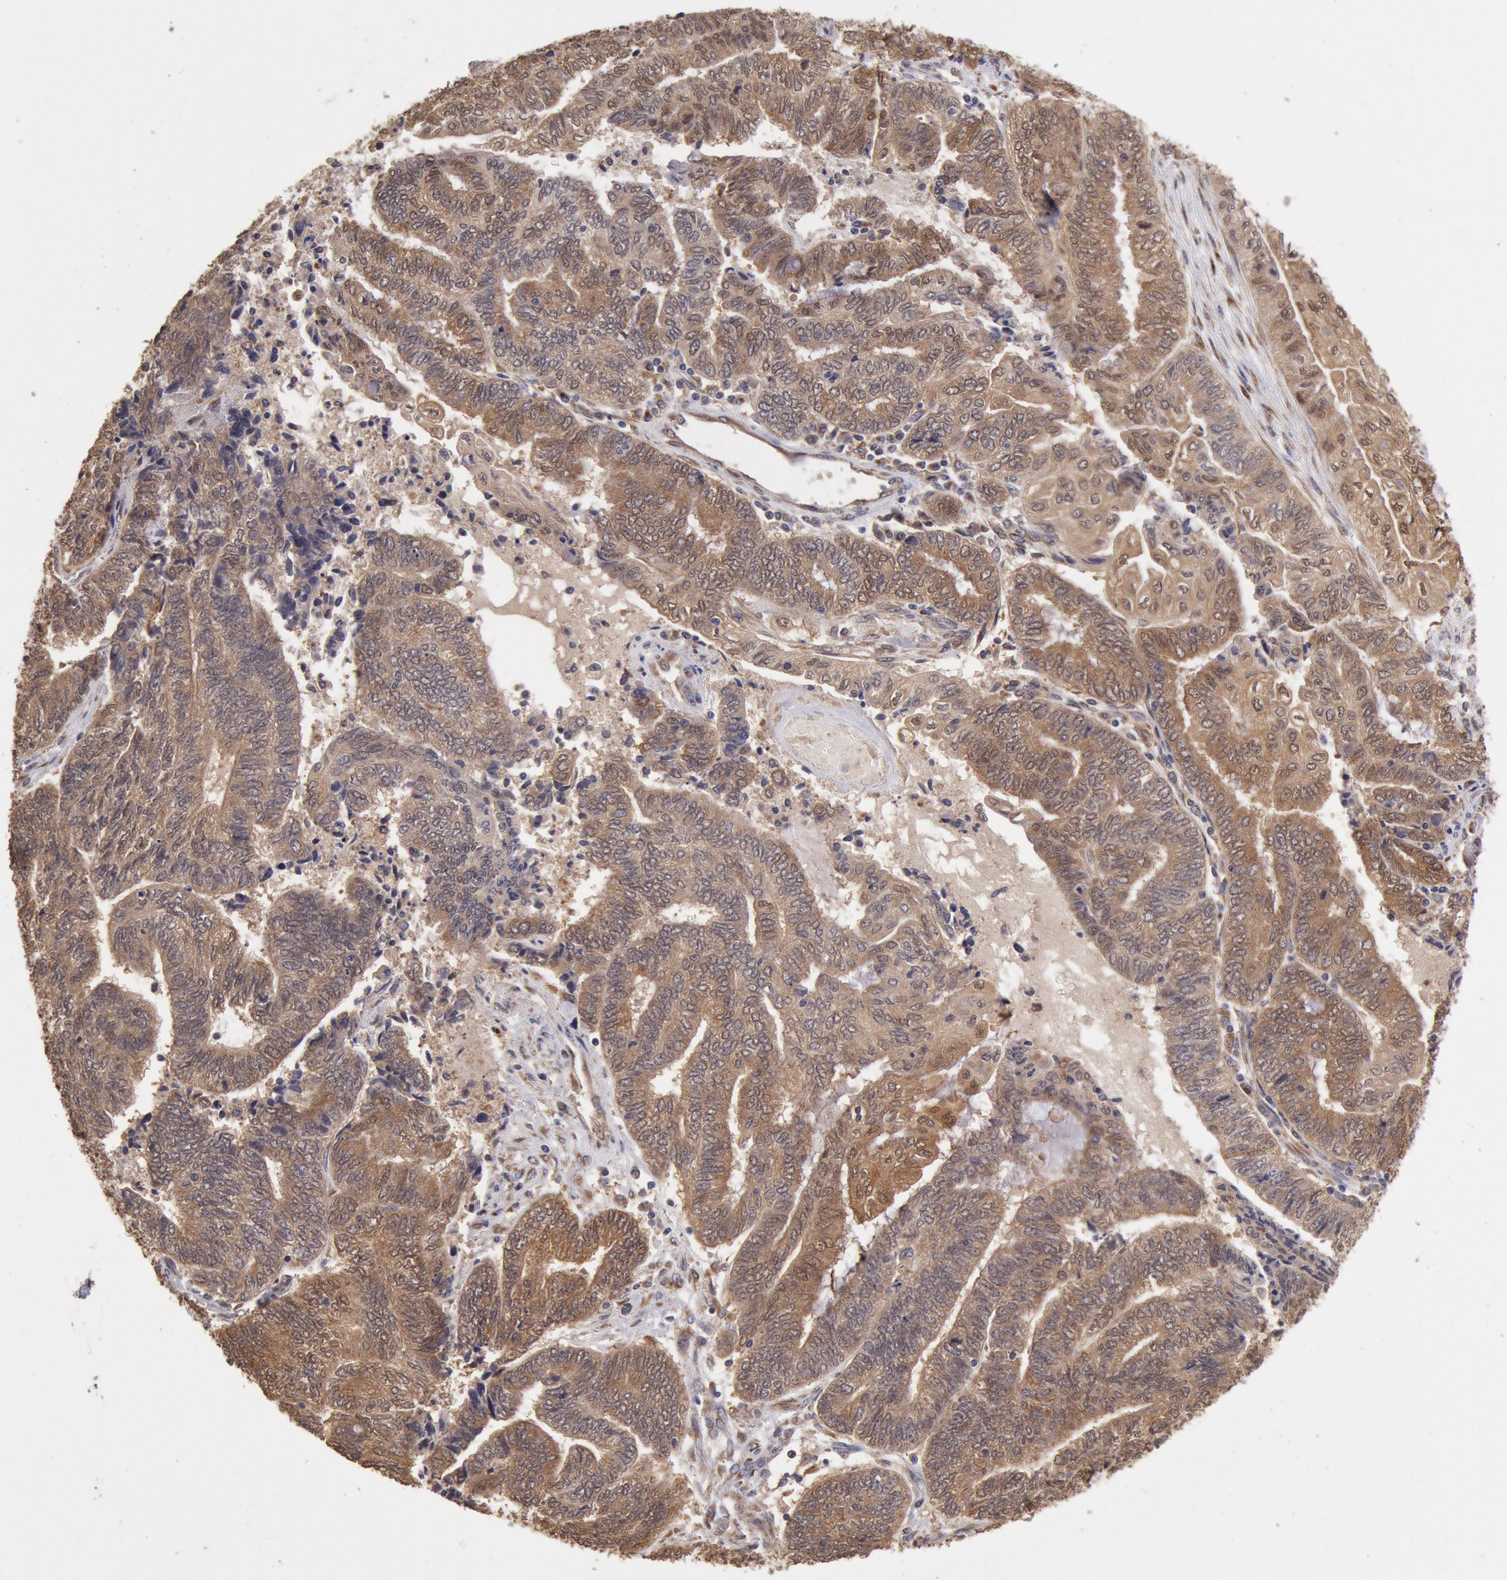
{"staining": {"intensity": "strong", "quantity": ">75%", "location": "cytoplasmic/membranous"}, "tissue": "endometrial cancer", "cell_type": "Tumor cells", "image_type": "cancer", "snomed": [{"axis": "morphology", "description": "Adenocarcinoma, NOS"}, {"axis": "topography", "description": "Uterus"}, {"axis": "topography", "description": "Endometrium"}], "caption": "DAB (3,3'-diaminobenzidine) immunohistochemical staining of endometrial cancer shows strong cytoplasmic/membranous protein positivity in about >75% of tumor cells.", "gene": "COMT", "patient": {"sex": "female", "age": 70}}